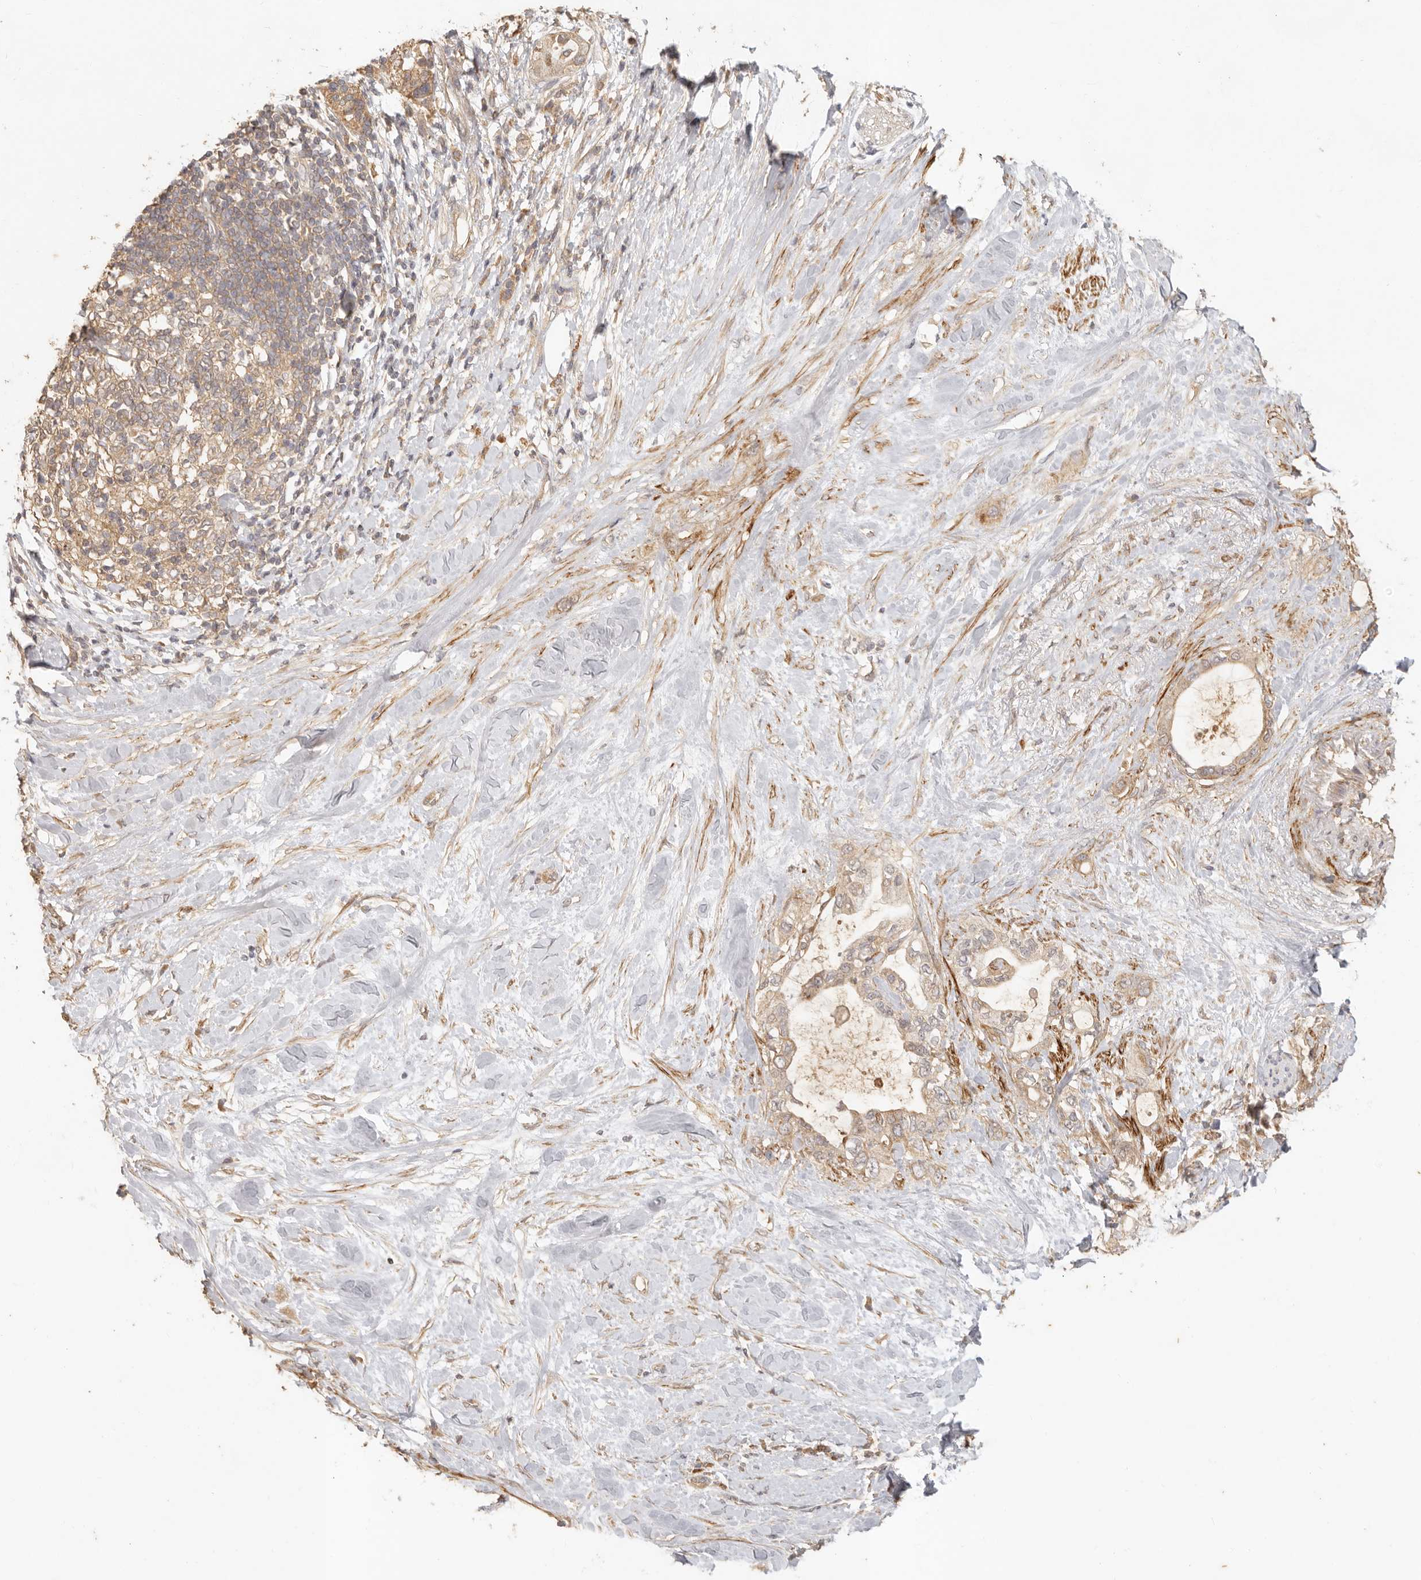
{"staining": {"intensity": "weak", "quantity": ">75%", "location": "cytoplasmic/membranous"}, "tissue": "pancreatic cancer", "cell_type": "Tumor cells", "image_type": "cancer", "snomed": [{"axis": "morphology", "description": "Adenocarcinoma, NOS"}, {"axis": "topography", "description": "Pancreas"}], "caption": "A brown stain labels weak cytoplasmic/membranous staining of a protein in human pancreatic adenocarcinoma tumor cells. (DAB IHC, brown staining for protein, blue staining for nuclei).", "gene": "VIPR1", "patient": {"sex": "female", "age": 56}}